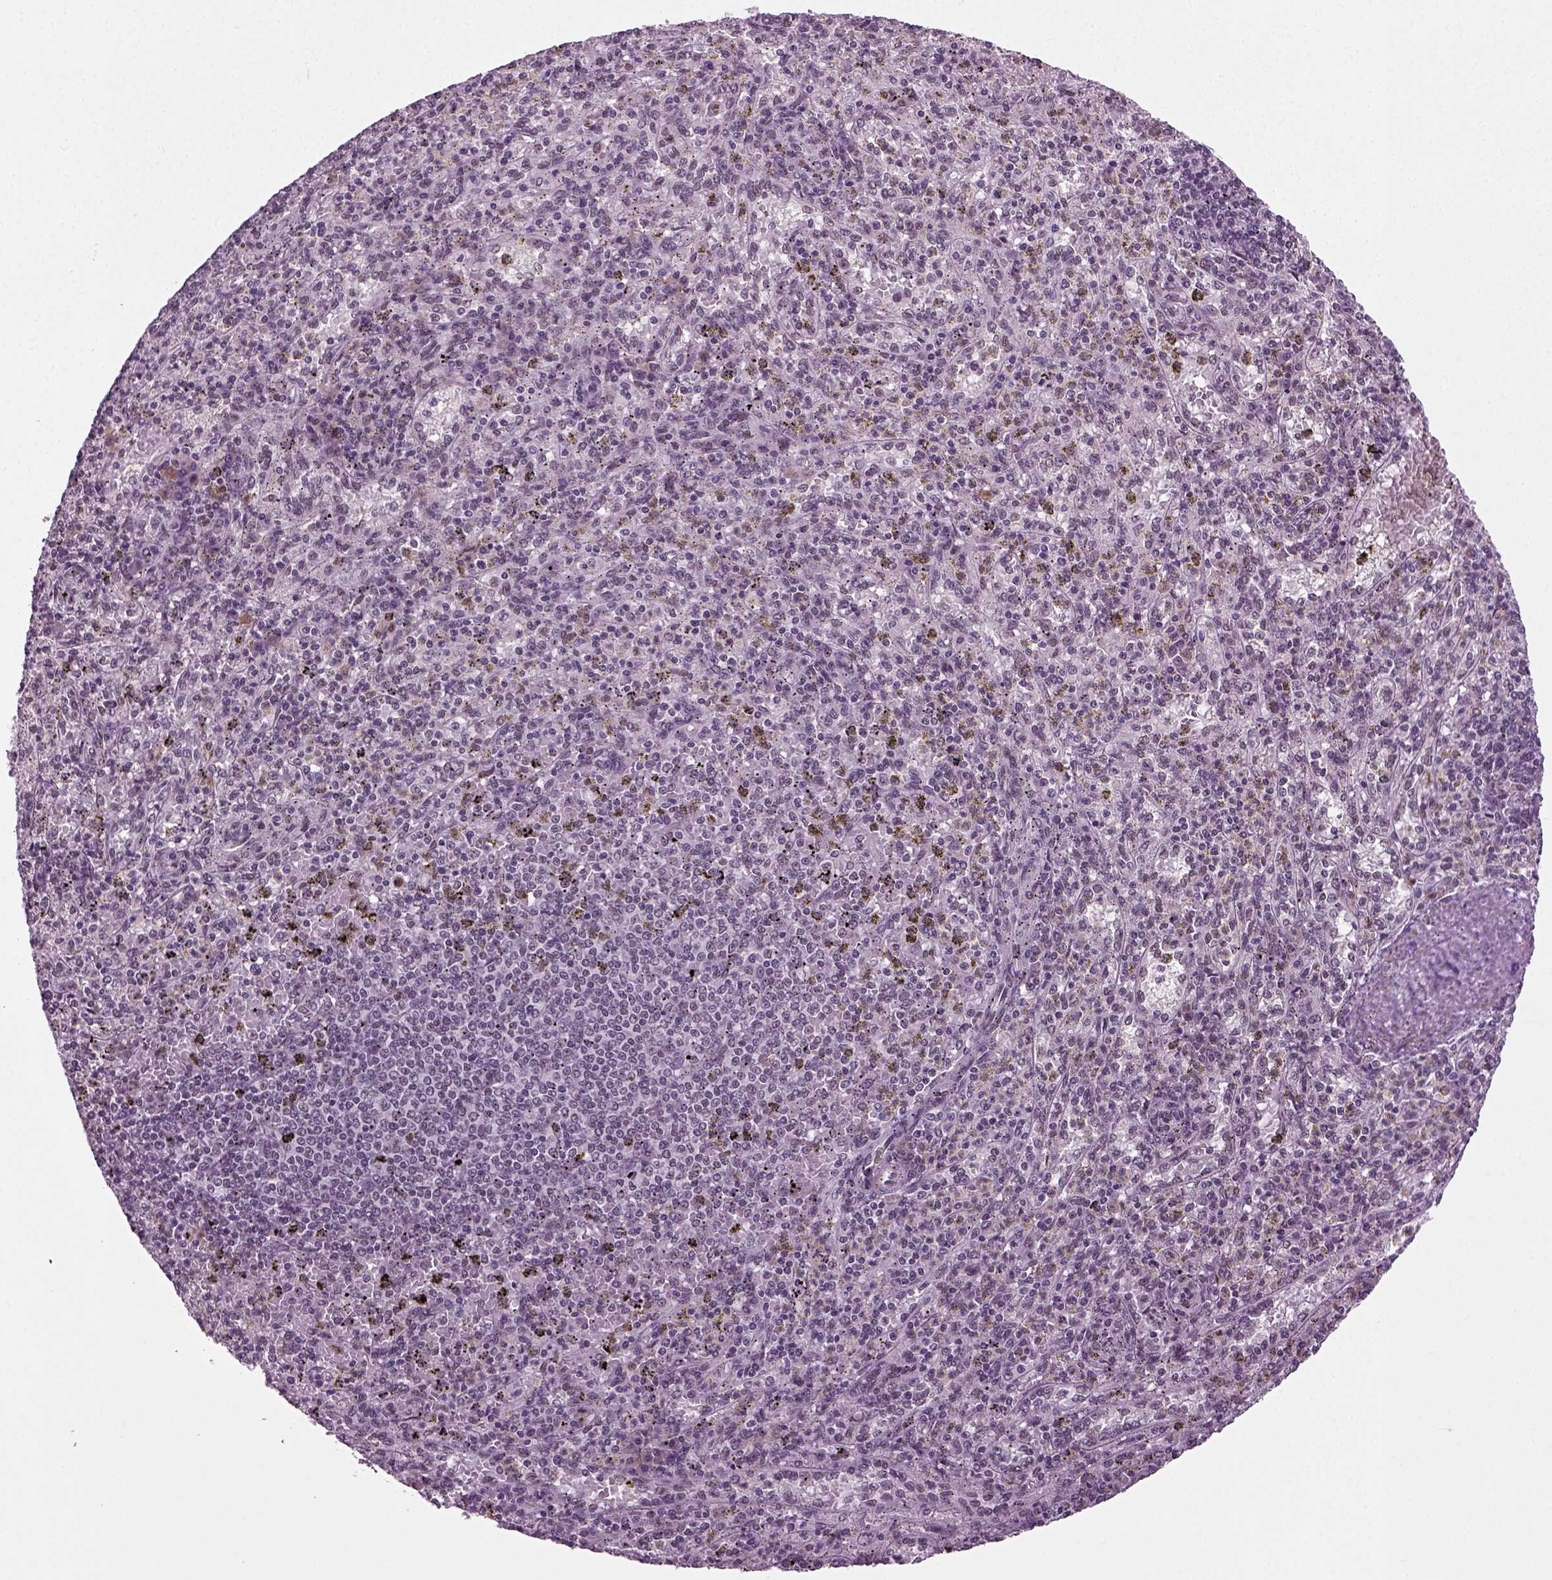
{"staining": {"intensity": "negative", "quantity": "none", "location": "none"}, "tissue": "spleen", "cell_type": "Cells in red pulp", "image_type": "normal", "snomed": [{"axis": "morphology", "description": "Normal tissue, NOS"}, {"axis": "topography", "description": "Spleen"}], "caption": "Immunohistochemistry micrograph of unremarkable spleen: spleen stained with DAB reveals no significant protein staining in cells in red pulp. (Brightfield microscopy of DAB (3,3'-diaminobenzidine) immunohistochemistry (IHC) at high magnification).", "gene": "RCOR3", "patient": {"sex": "male", "age": 60}}